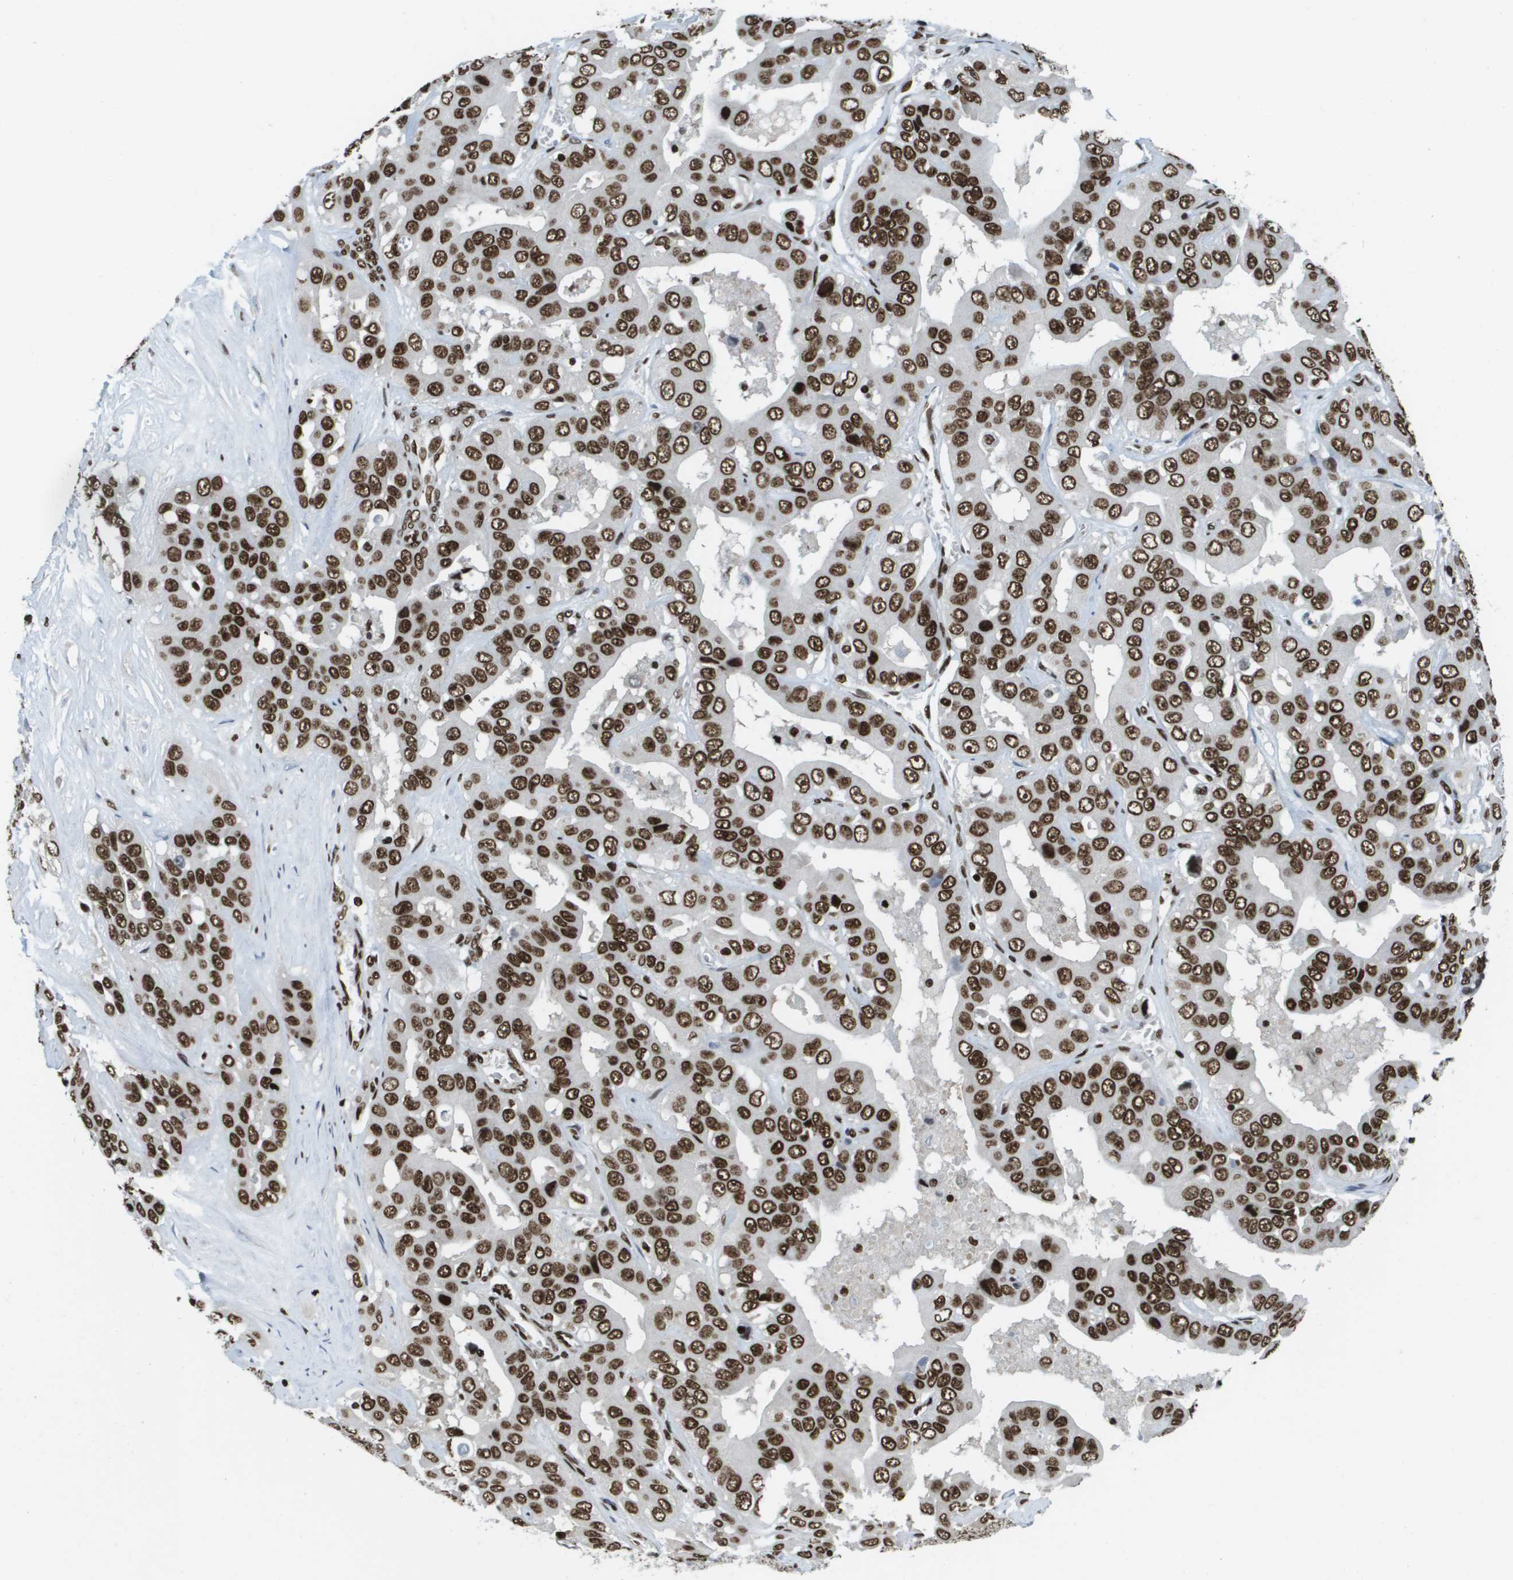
{"staining": {"intensity": "strong", "quantity": ">75%", "location": "nuclear"}, "tissue": "liver cancer", "cell_type": "Tumor cells", "image_type": "cancer", "snomed": [{"axis": "morphology", "description": "Cholangiocarcinoma"}, {"axis": "topography", "description": "Liver"}], "caption": "Protein expression analysis of human liver cancer reveals strong nuclear expression in approximately >75% of tumor cells.", "gene": "GLYR1", "patient": {"sex": "female", "age": 52}}